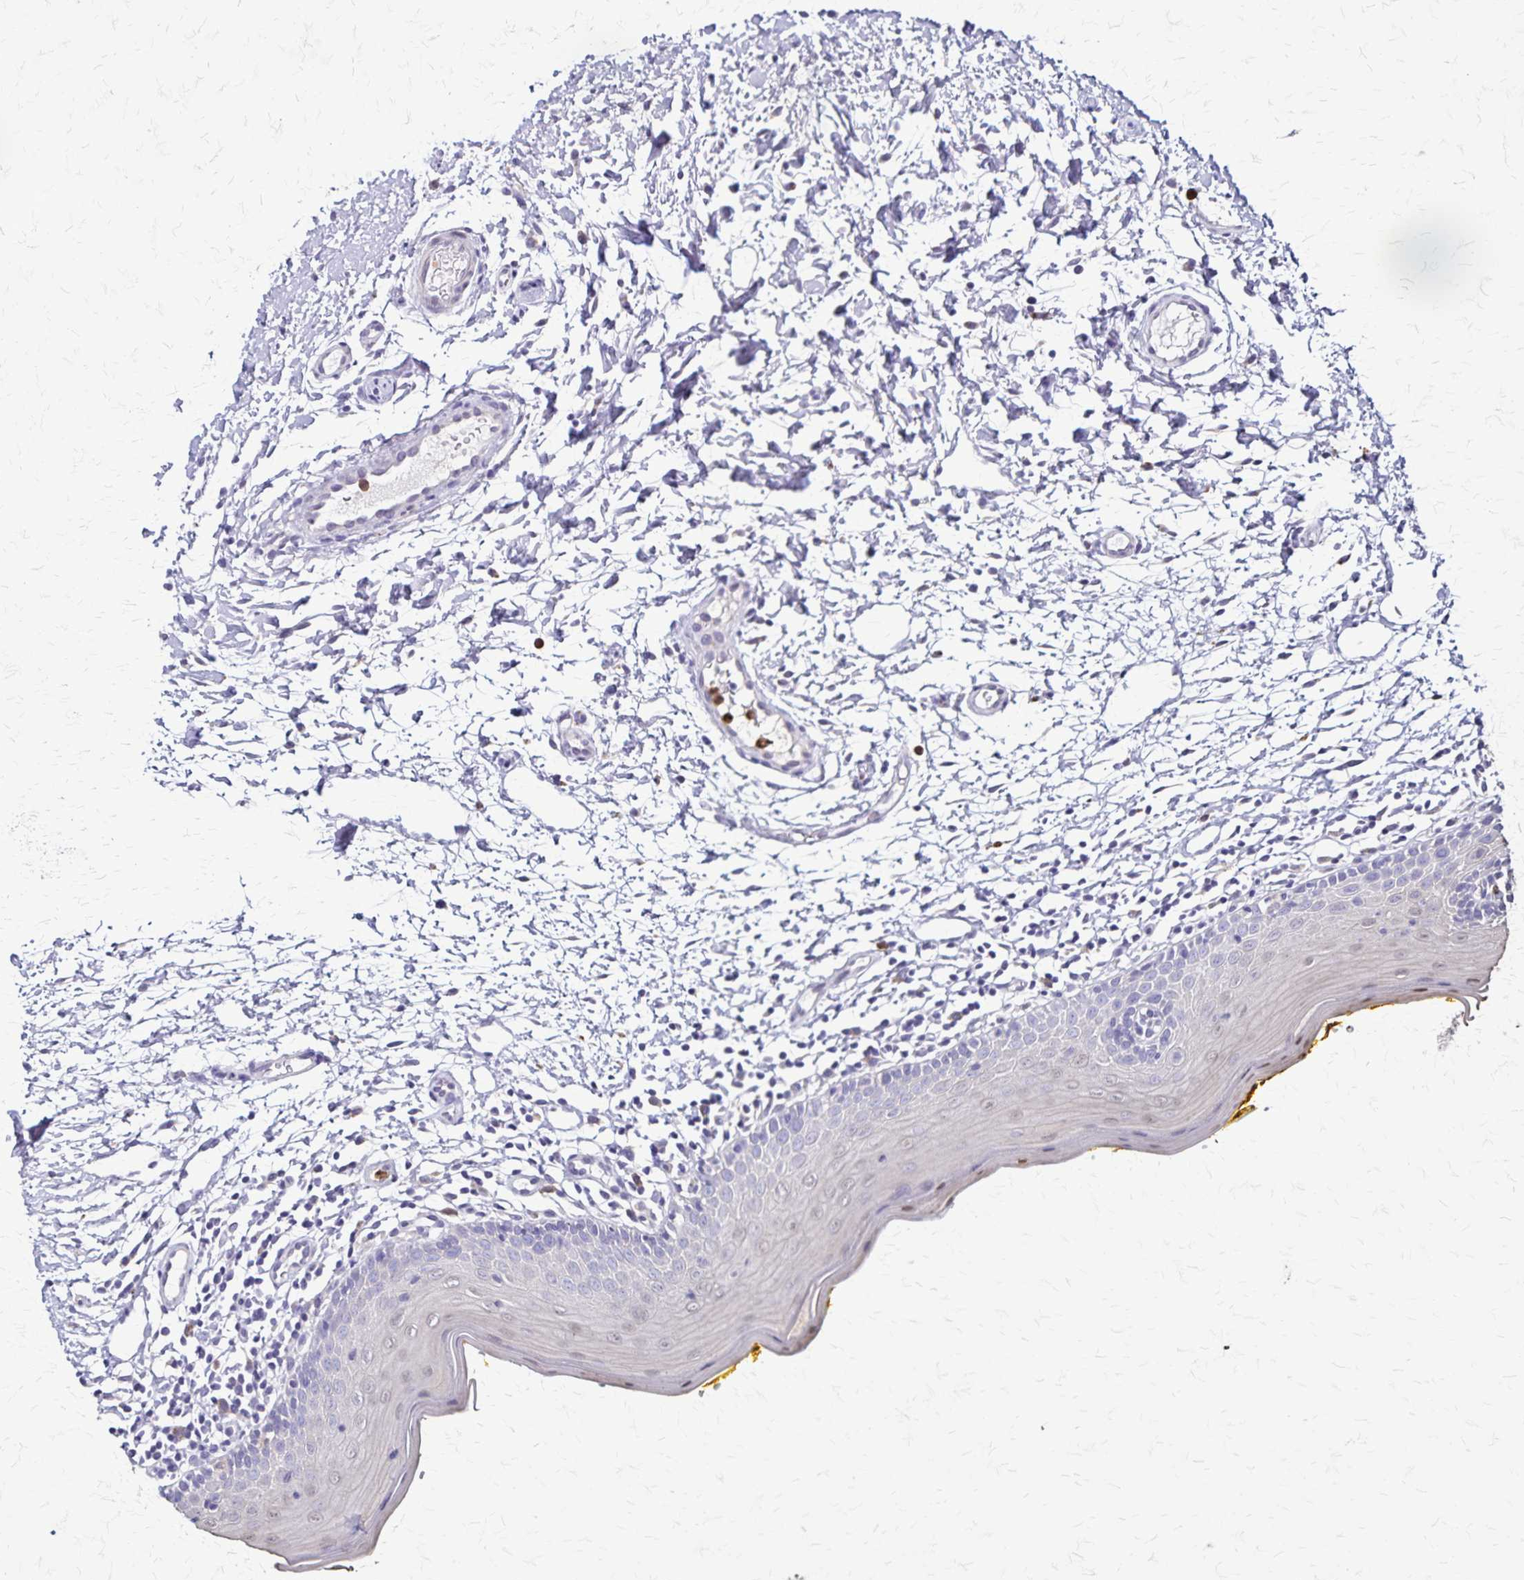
{"staining": {"intensity": "weak", "quantity": "<25%", "location": "cytoplasmic/membranous,nuclear"}, "tissue": "oral mucosa", "cell_type": "Squamous epithelial cells", "image_type": "normal", "snomed": [{"axis": "morphology", "description": "Normal tissue, NOS"}, {"axis": "topography", "description": "Oral tissue"}, {"axis": "topography", "description": "Tounge, NOS"}], "caption": "Squamous epithelial cells show no significant protein staining in unremarkable oral mucosa. Nuclei are stained in blue.", "gene": "ULBP3", "patient": {"sex": "female", "age": 58}}